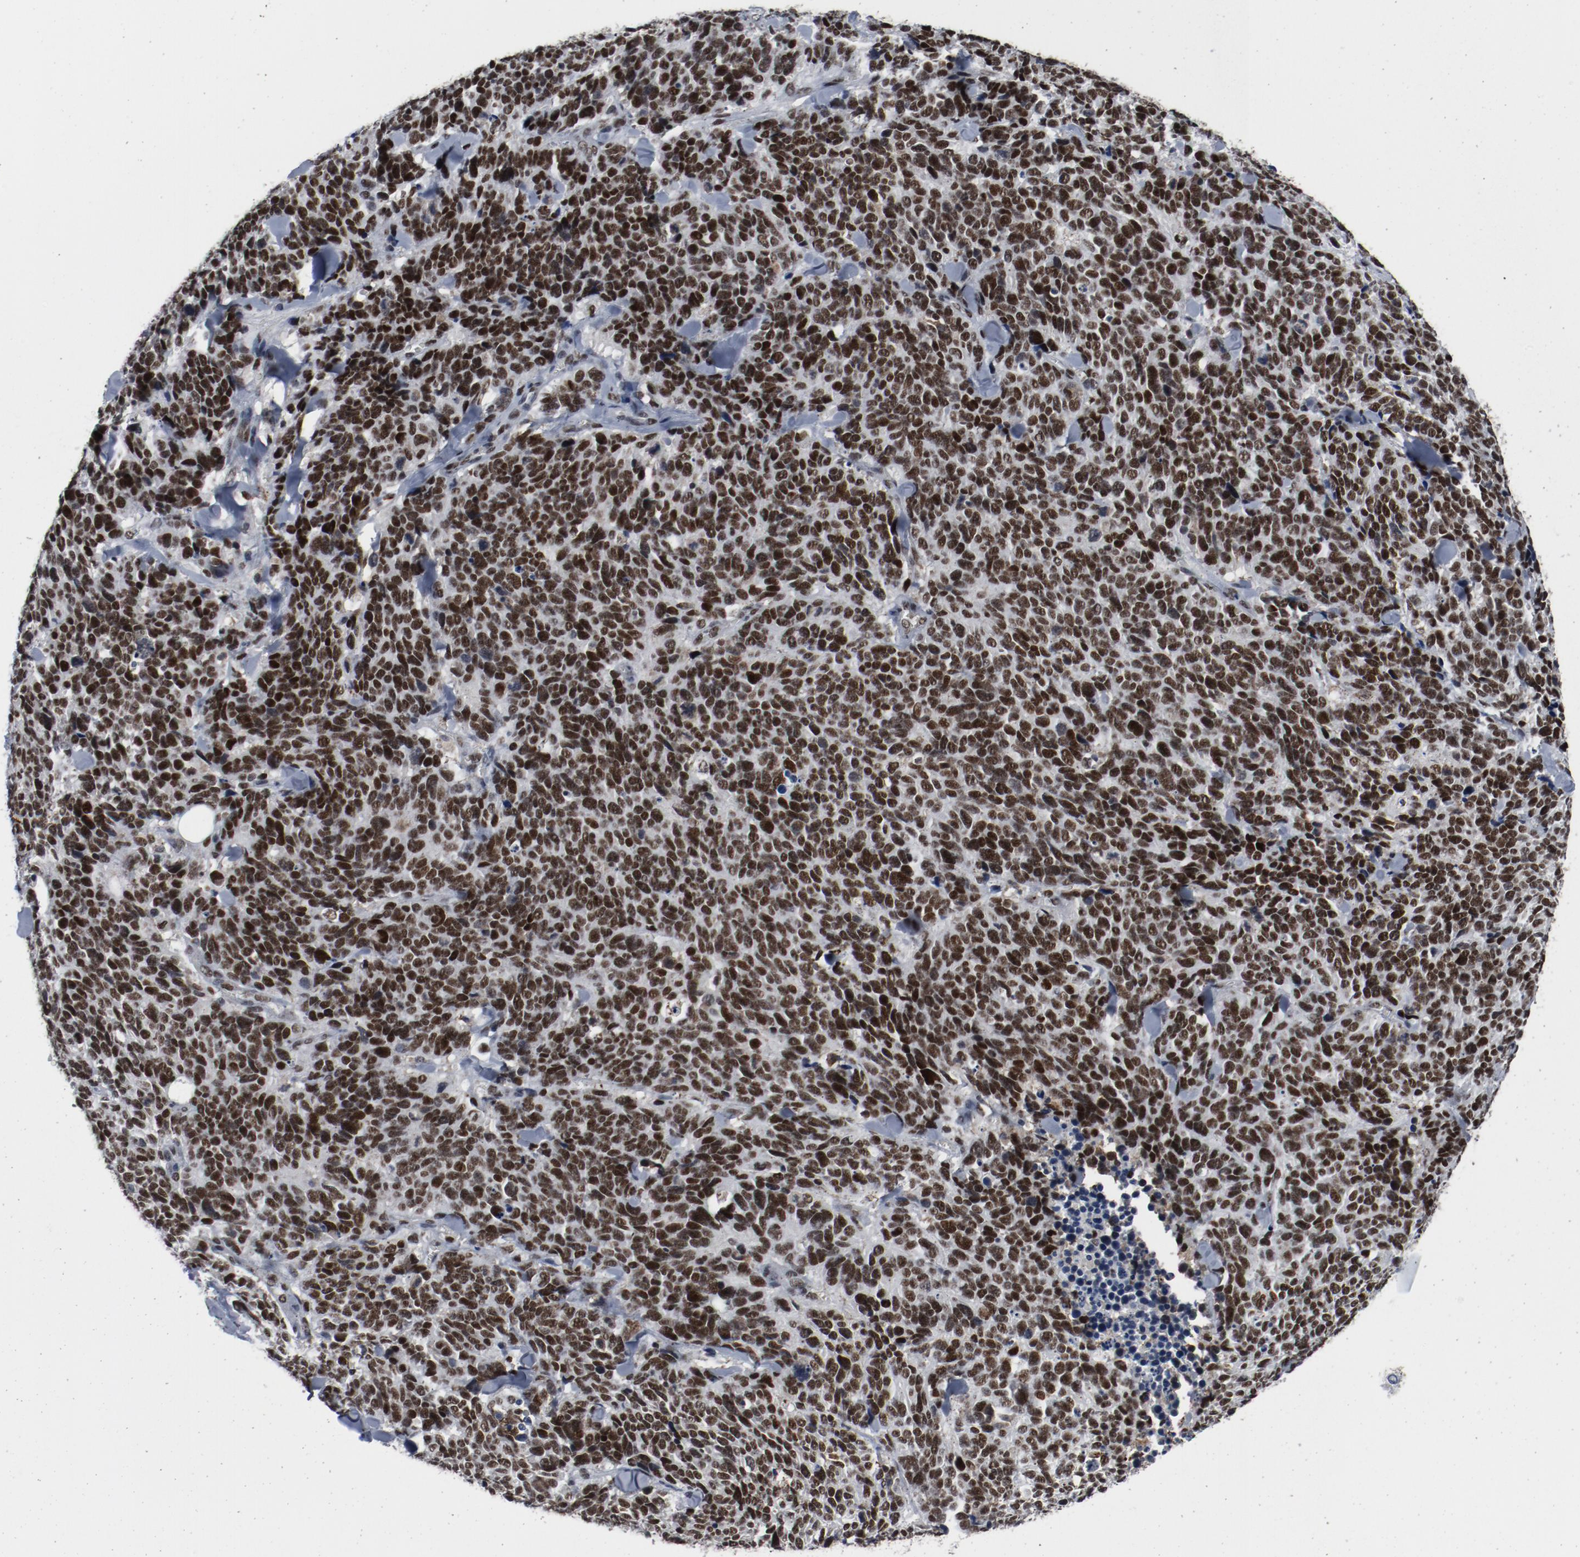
{"staining": {"intensity": "strong", "quantity": ">75%", "location": "nuclear"}, "tissue": "lung cancer", "cell_type": "Tumor cells", "image_type": "cancer", "snomed": [{"axis": "morphology", "description": "Neoplasm, malignant, NOS"}, {"axis": "topography", "description": "Lung"}], "caption": "A high-resolution histopathology image shows immunohistochemistry staining of lung cancer, which displays strong nuclear staining in about >75% of tumor cells.", "gene": "JMJD6", "patient": {"sex": "female", "age": 58}}